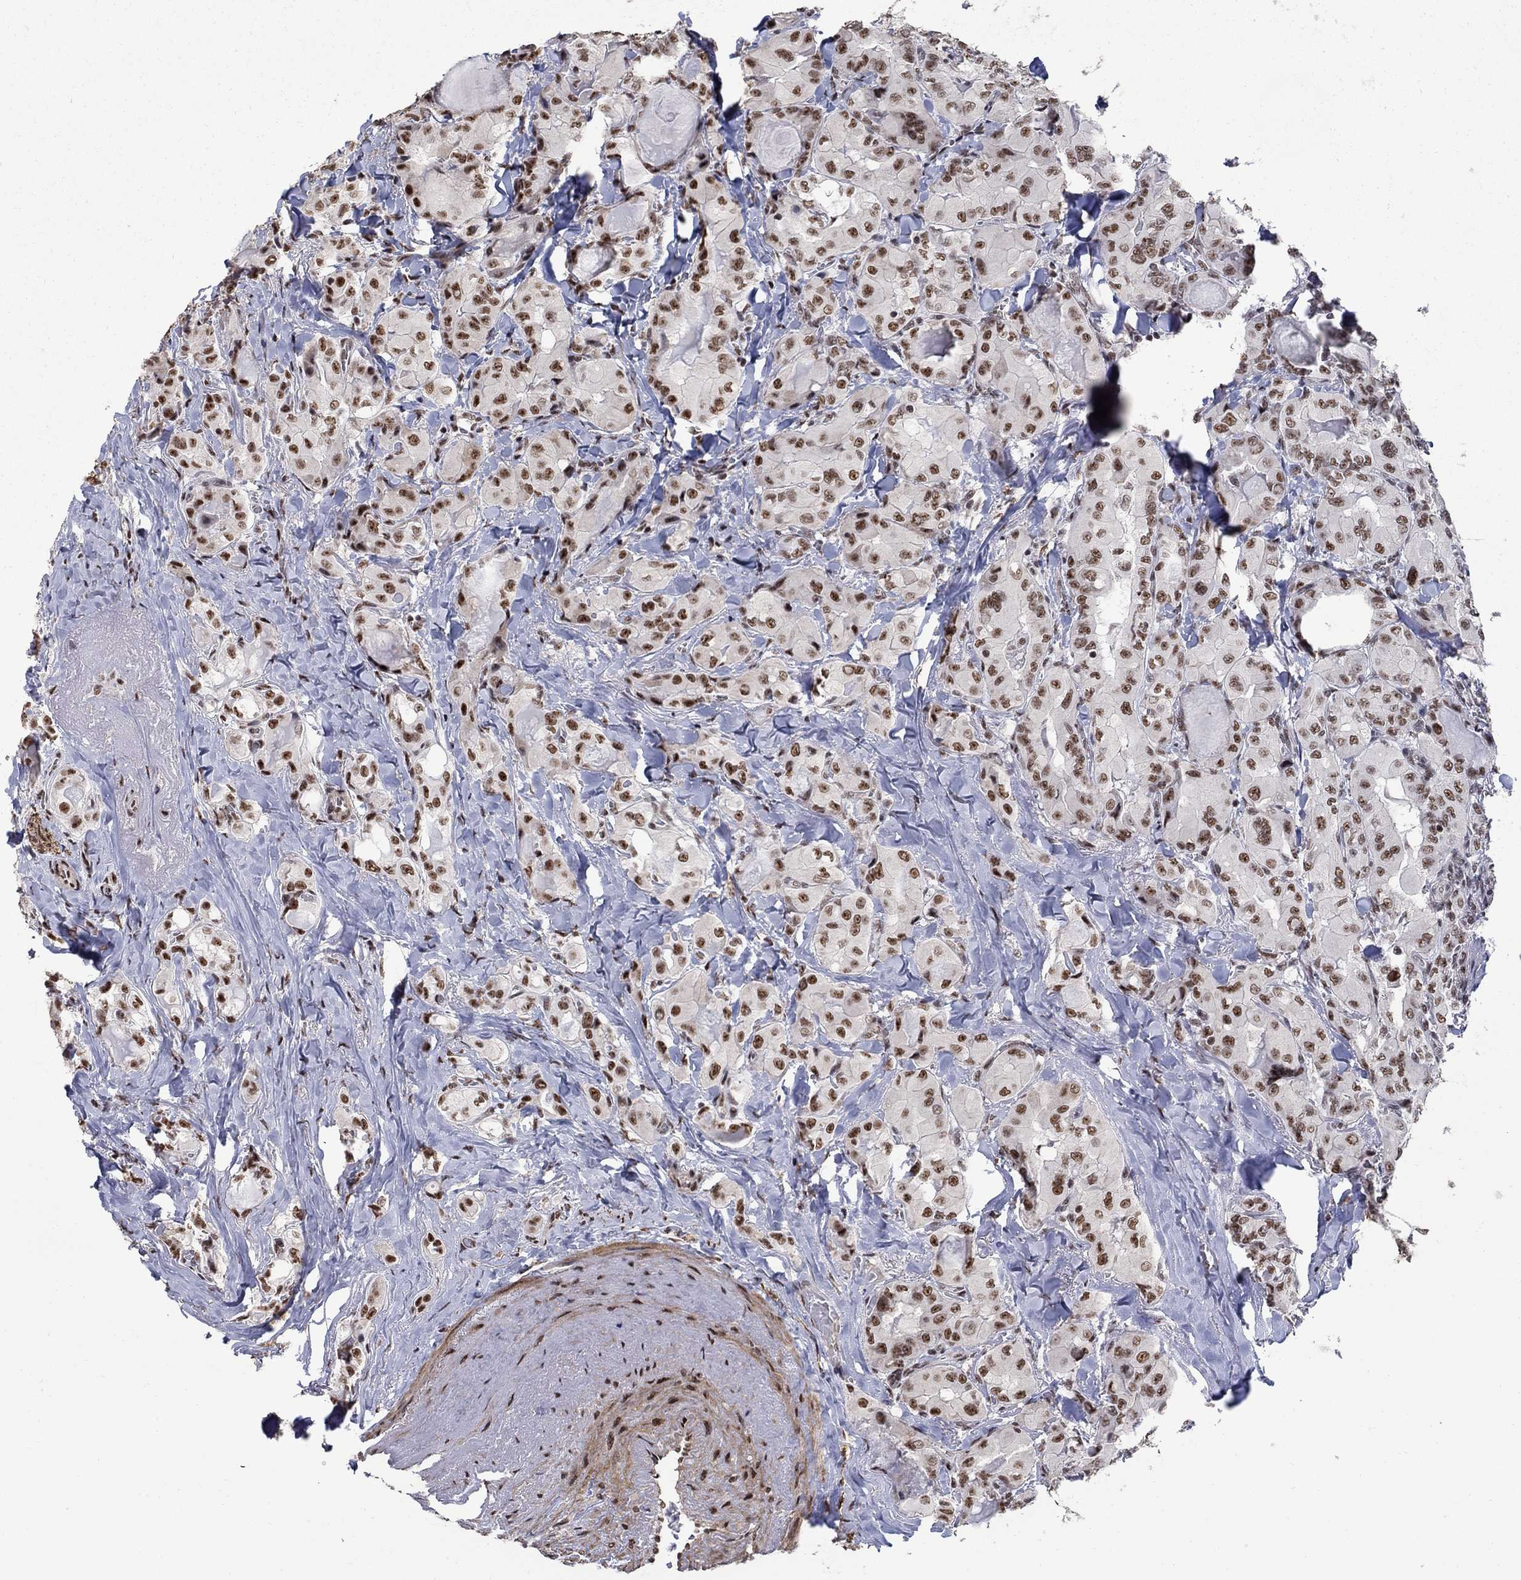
{"staining": {"intensity": "moderate", "quantity": ">75%", "location": "nuclear"}, "tissue": "thyroid cancer", "cell_type": "Tumor cells", "image_type": "cancer", "snomed": [{"axis": "morphology", "description": "Normal tissue, NOS"}, {"axis": "morphology", "description": "Papillary adenocarcinoma, NOS"}, {"axis": "topography", "description": "Thyroid gland"}], "caption": "Immunohistochemical staining of human thyroid papillary adenocarcinoma shows medium levels of moderate nuclear positivity in approximately >75% of tumor cells.", "gene": "PNISR", "patient": {"sex": "female", "age": 66}}